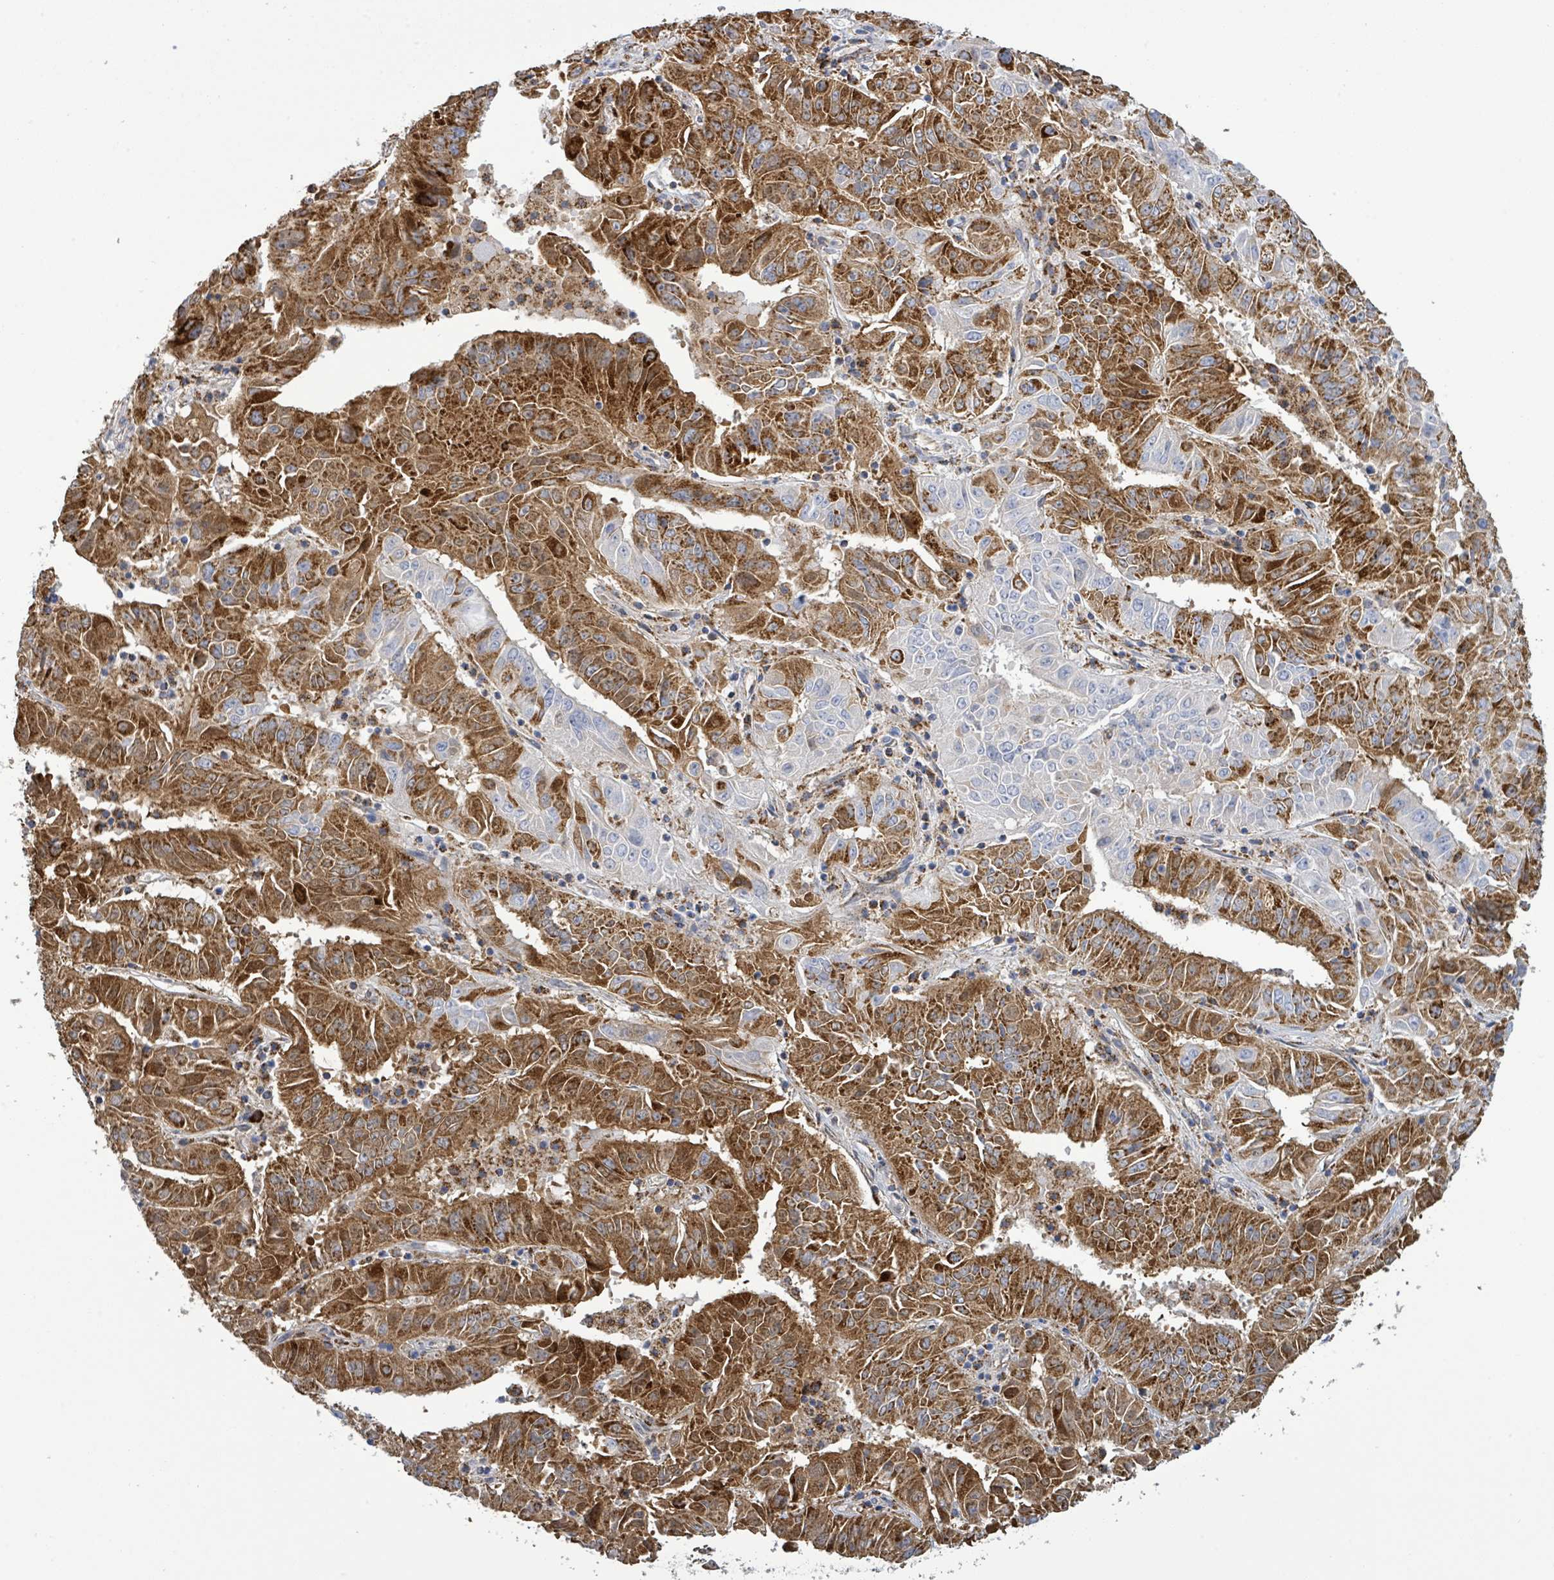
{"staining": {"intensity": "strong", "quantity": ">75%", "location": "cytoplasmic/membranous"}, "tissue": "pancreatic cancer", "cell_type": "Tumor cells", "image_type": "cancer", "snomed": [{"axis": "morphology", "description": "Adenocarcinoma, NOS"}, {"axis": "topography", "description": "Pancreas"}], "caption": "Human pancreatic cancer stained for a protein (brown) exhibits strong cytoplasmic/membranous positive expression in about >75% of tumor cells.", "gene": "SUCLG2", "patient": {"sex": "male", "age": 63}}